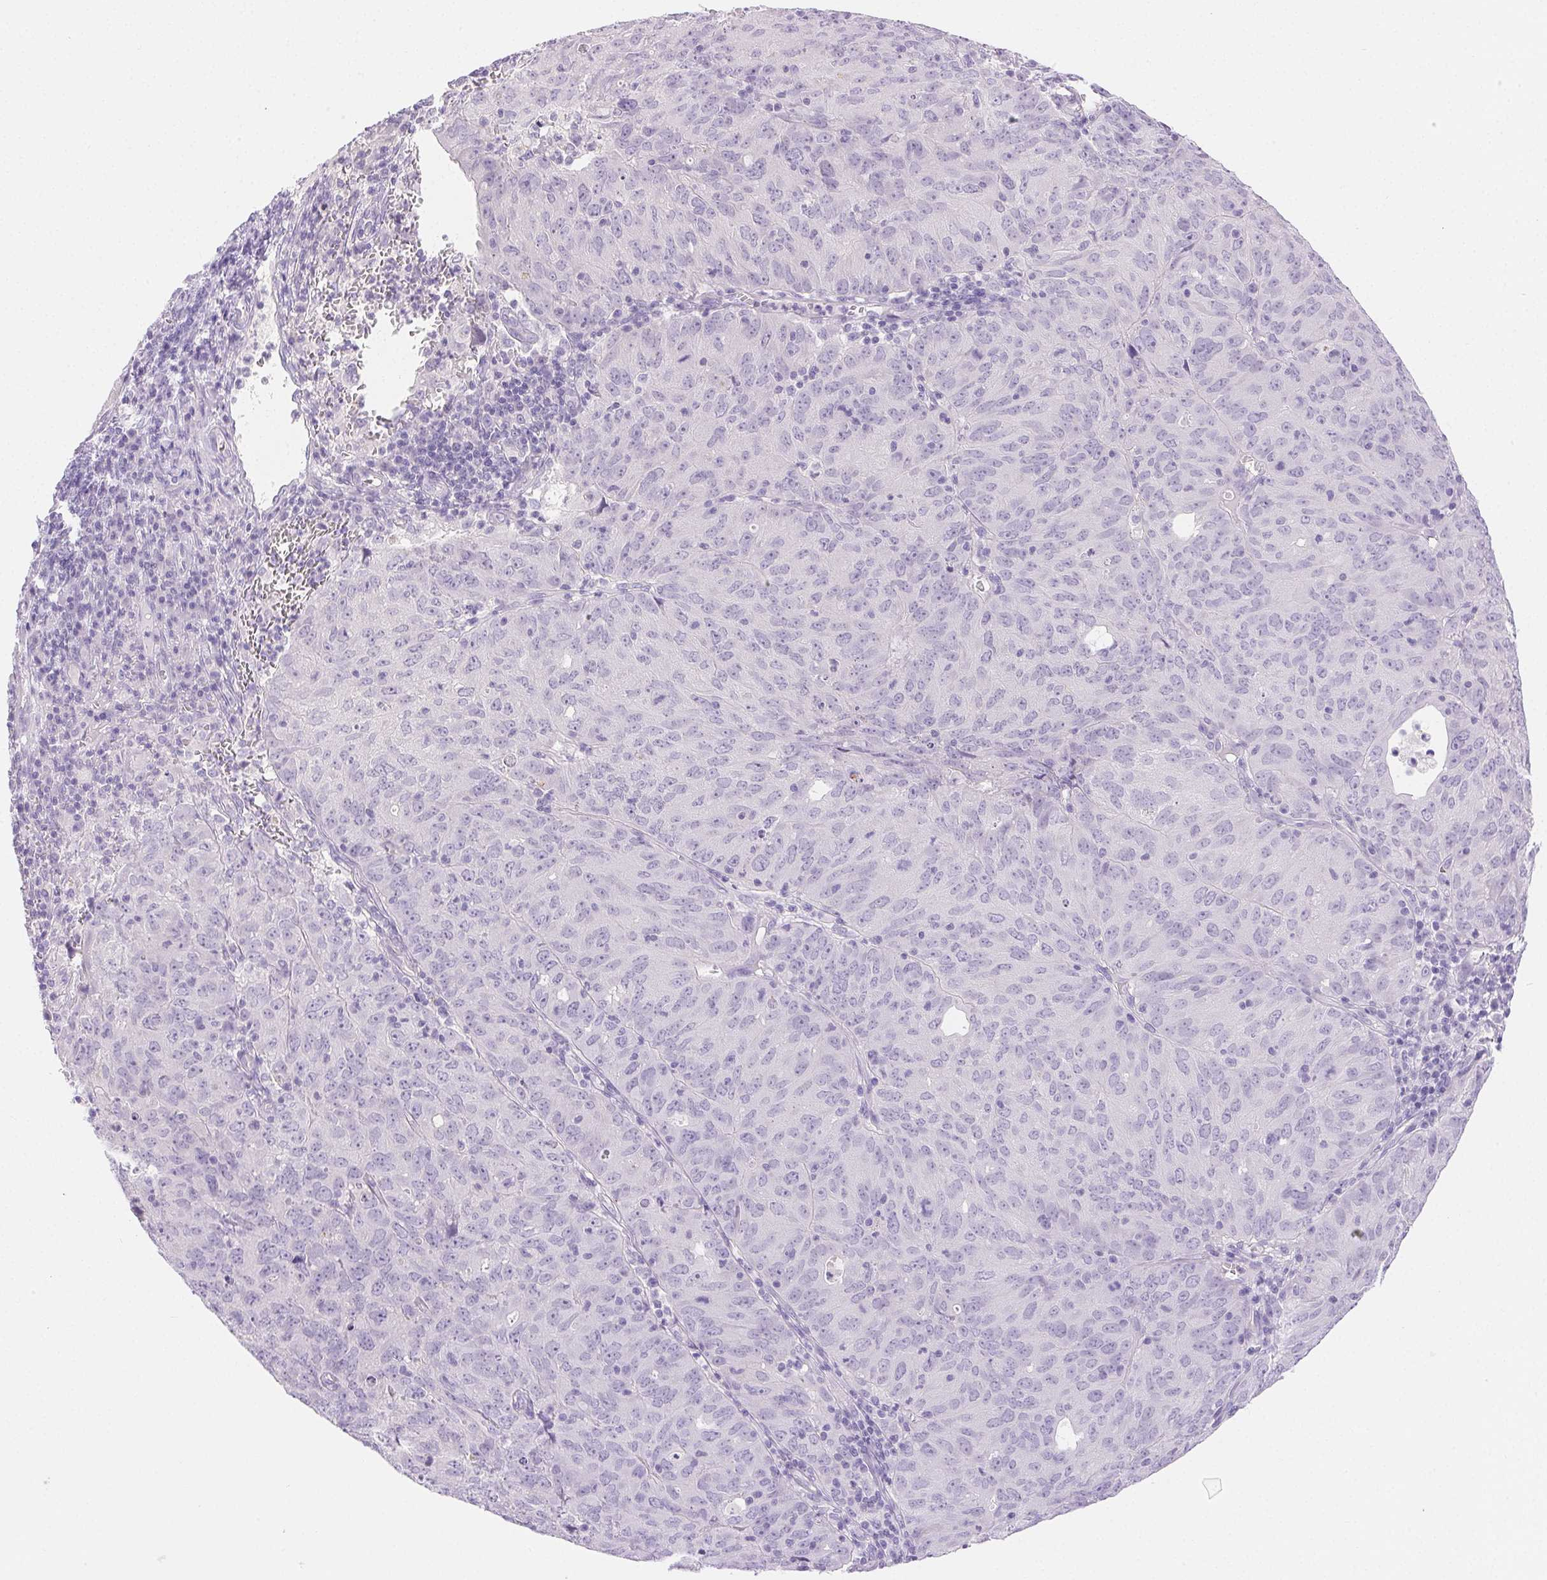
{"staining": {"intensity": "negative", "quantity": "none", "location": "none"}, "tissue": "cervical cancer", "cell_type": "Tumor cells", "image_type": "cancer", "snomed": [{"axis": "morphology", "description": "Adenocarcinoma, NOS"}, {"axis": "topography", "description": "Cervix"}], "caption": "High power microscopy micrograph of an immunohistochemistry micrograph of cervical adenocarcinoma, revealing no significant positivity in tumor cells.", "gene": "CLDN16", "patient": {"sex": "female", "age": 56}}